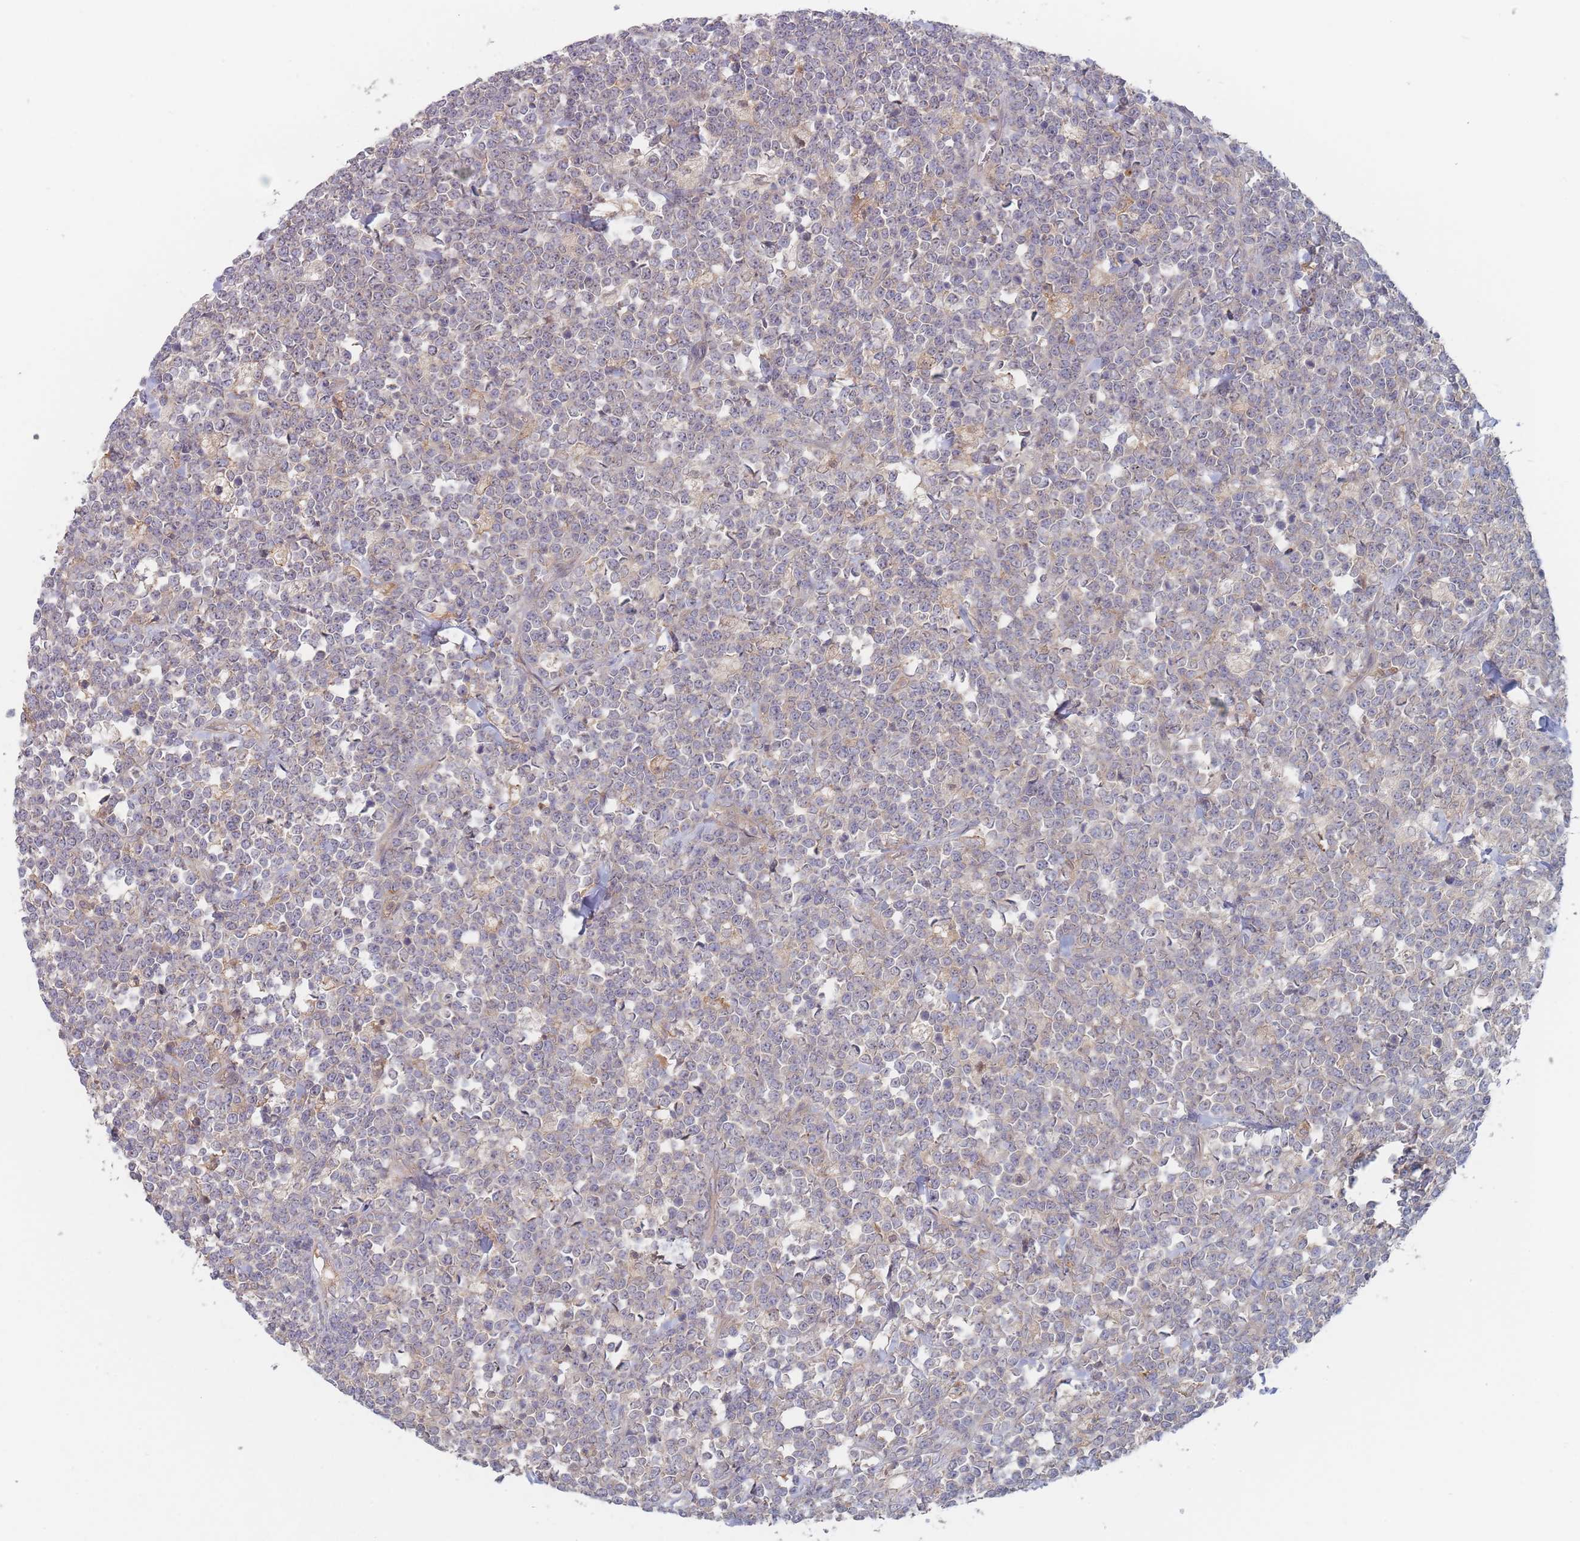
{"staining": {"intensity": "negative", "quantity": "none", "location": "none"}, "tissue": "lymphoma", "cell_type": "Tumor cells", "image_type": "cancer", "snomed": [{"axis": "morphology", "description": "Malignant lymphoma, non-Hodgkin's type, High grade"}, {"axis": "topography", "description": "Small intestine"}], "caption": "Micrograph shows no protein positivity in tumor cells of malignant lymphoma, non-Hodgkin's type (high-grade) tissue.", "gene": "EFCC1", "patient": {"sex": "male", "age": 8}}